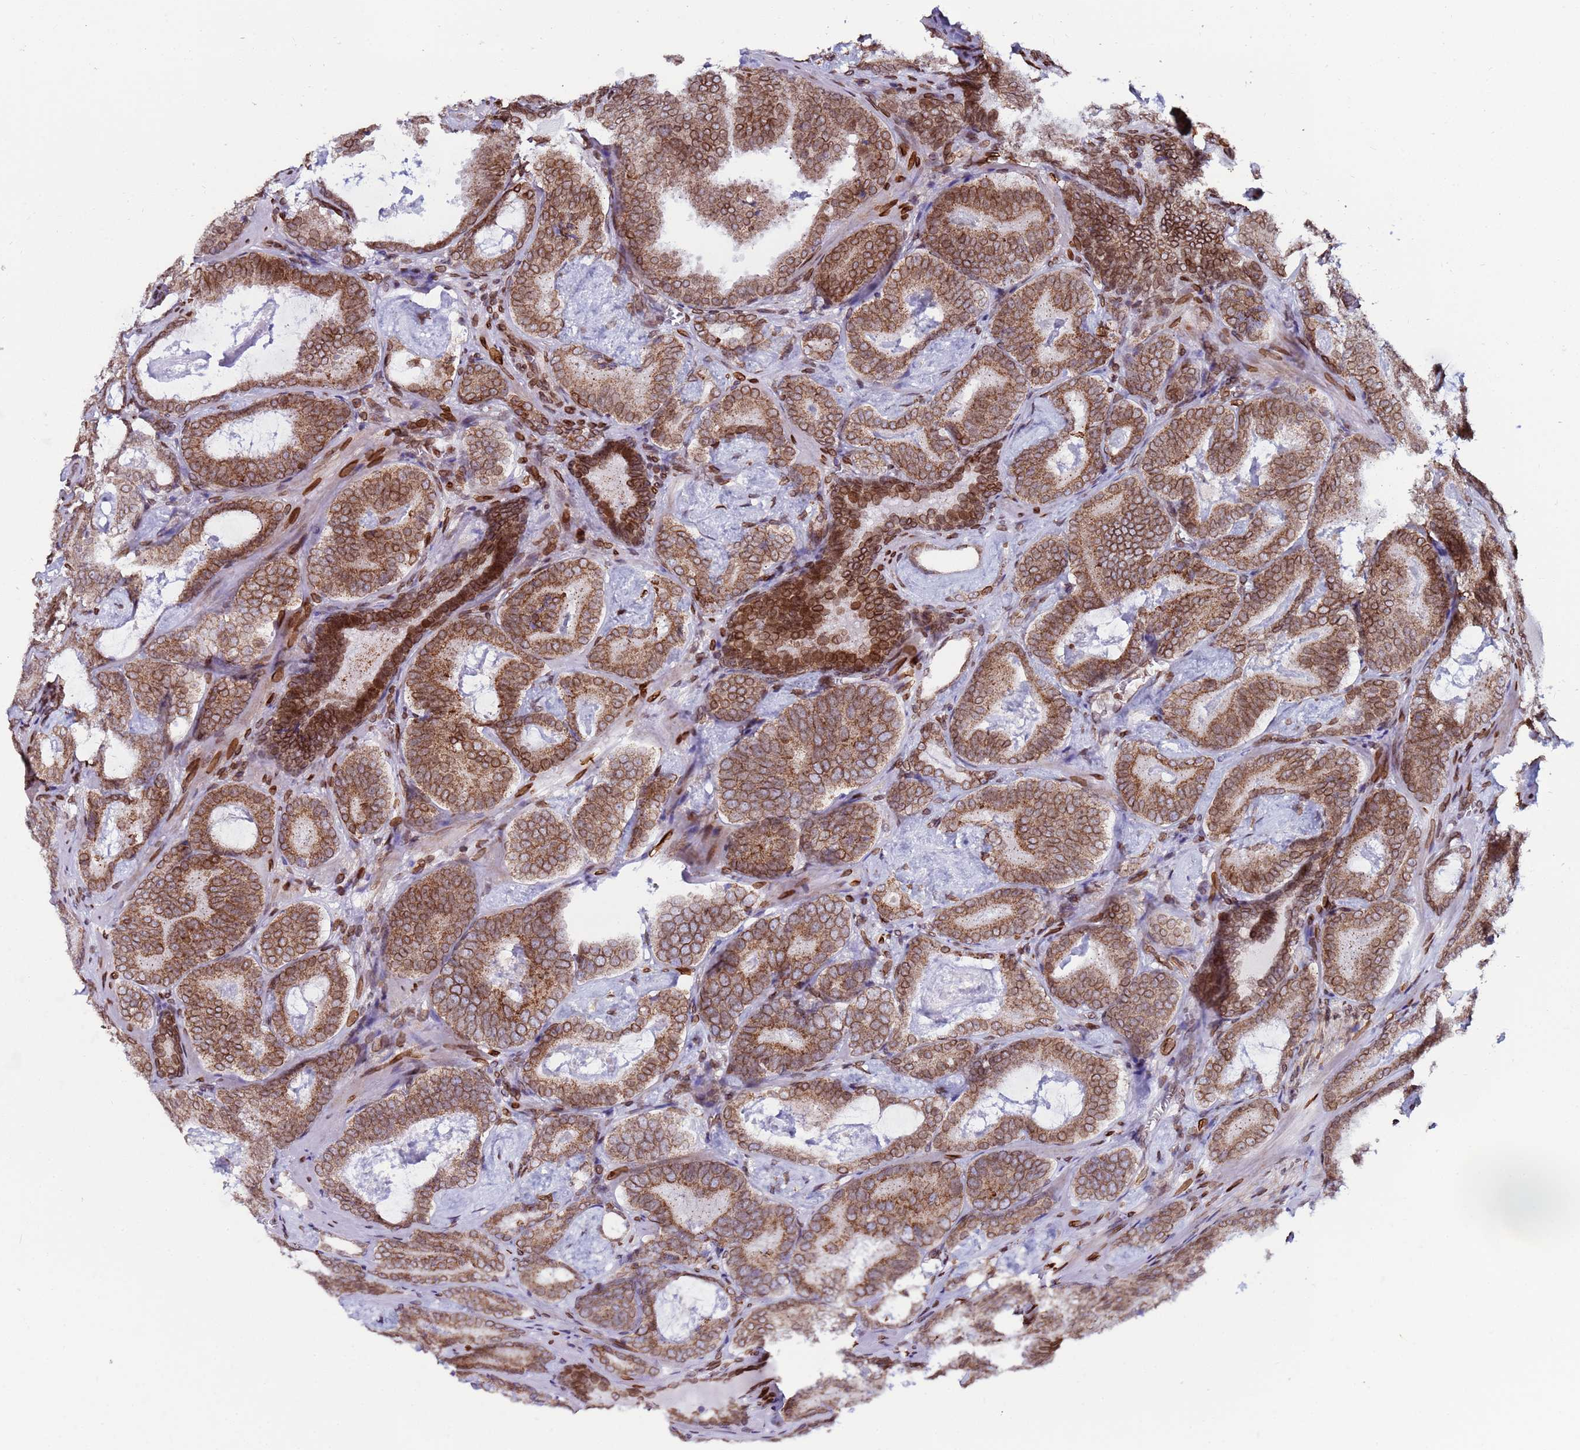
{"staining": {"intensity": "moderate", "quantity": ">75%", "location": "cytoplasmic/membranous"}, "tissue": "prostate cancer", "cell_type": "Tumor cells", "image_type": "cancer", "snomed": [{"axis": "morphology", "description": "Adenocarcinoma, Low grade"}, {"axis": "topography", "description": "Prostate"}], "caption": "Tumor cells show medium levels of moderate cytoplasmic/membranous expression in about >75% of cells in human prostate cancer (low-grade adenocarcinoma).", "gene": "TOR1AIP1", "patient": {"sex": "male", "age": 60}}